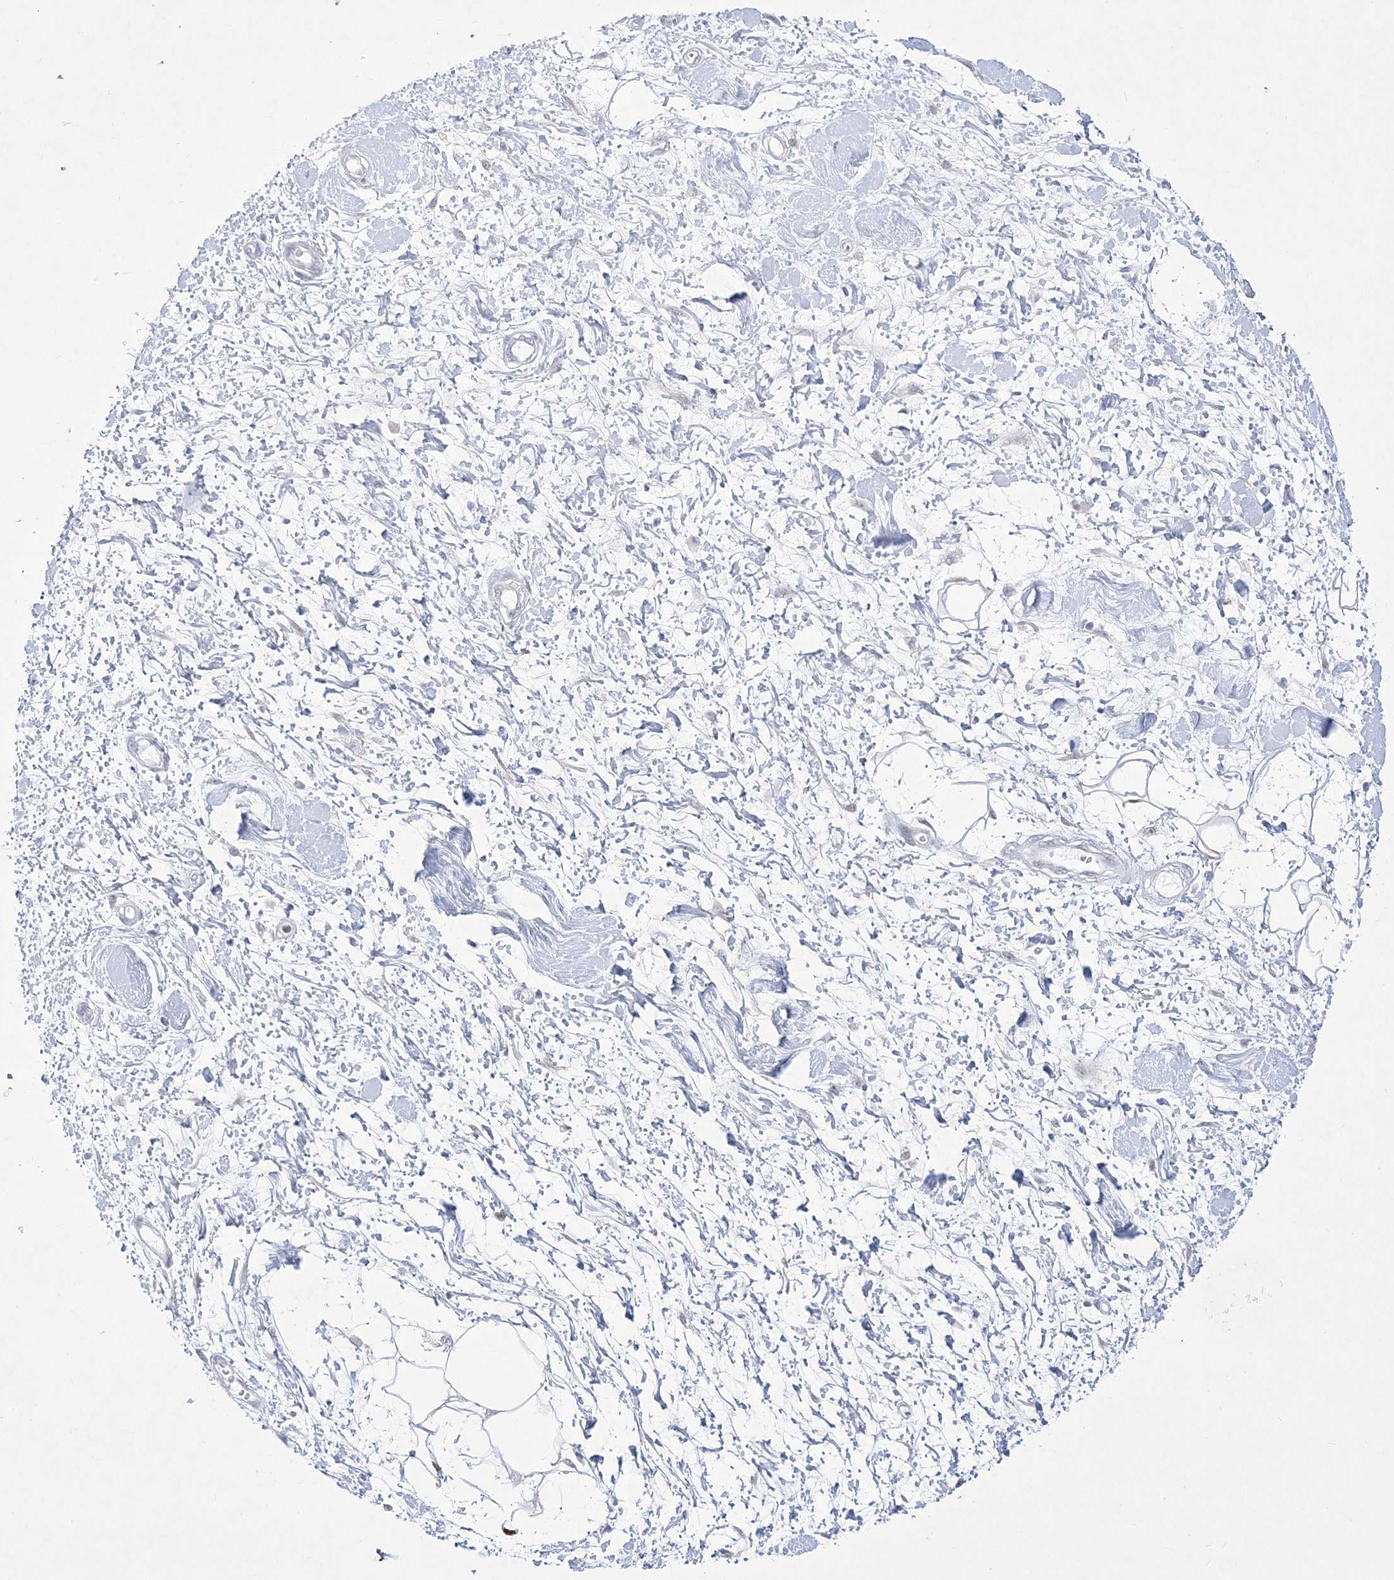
{"staining": {"intensity": "negative", "quantity": "none", "location": "none"}, "tissue": "adipose tissue", "cell_type": "Adipocytes", "image_type": "normal", "snomed": [{"axis": "morphology", "description": "Normal tissue, NOS"}, {"axis": "morphology", "description": "Adenocarcinoma, NOS"}, {"axis": "topography", "description": "Pancreas"}, {"axis": "topography", "description": "Peripheral nerve tissue"}], "caption": "This image is of unremarkable adipose tissue stained with IHC to label a protein in brown with the nuclei are counter-stained blue. There is no expression in adipocytes. (DAB immunohistochemistry (IHC) with hematoxylin counter stain).", "gene": "WDR27", "patient": {"sex": "male", "age": 59}}